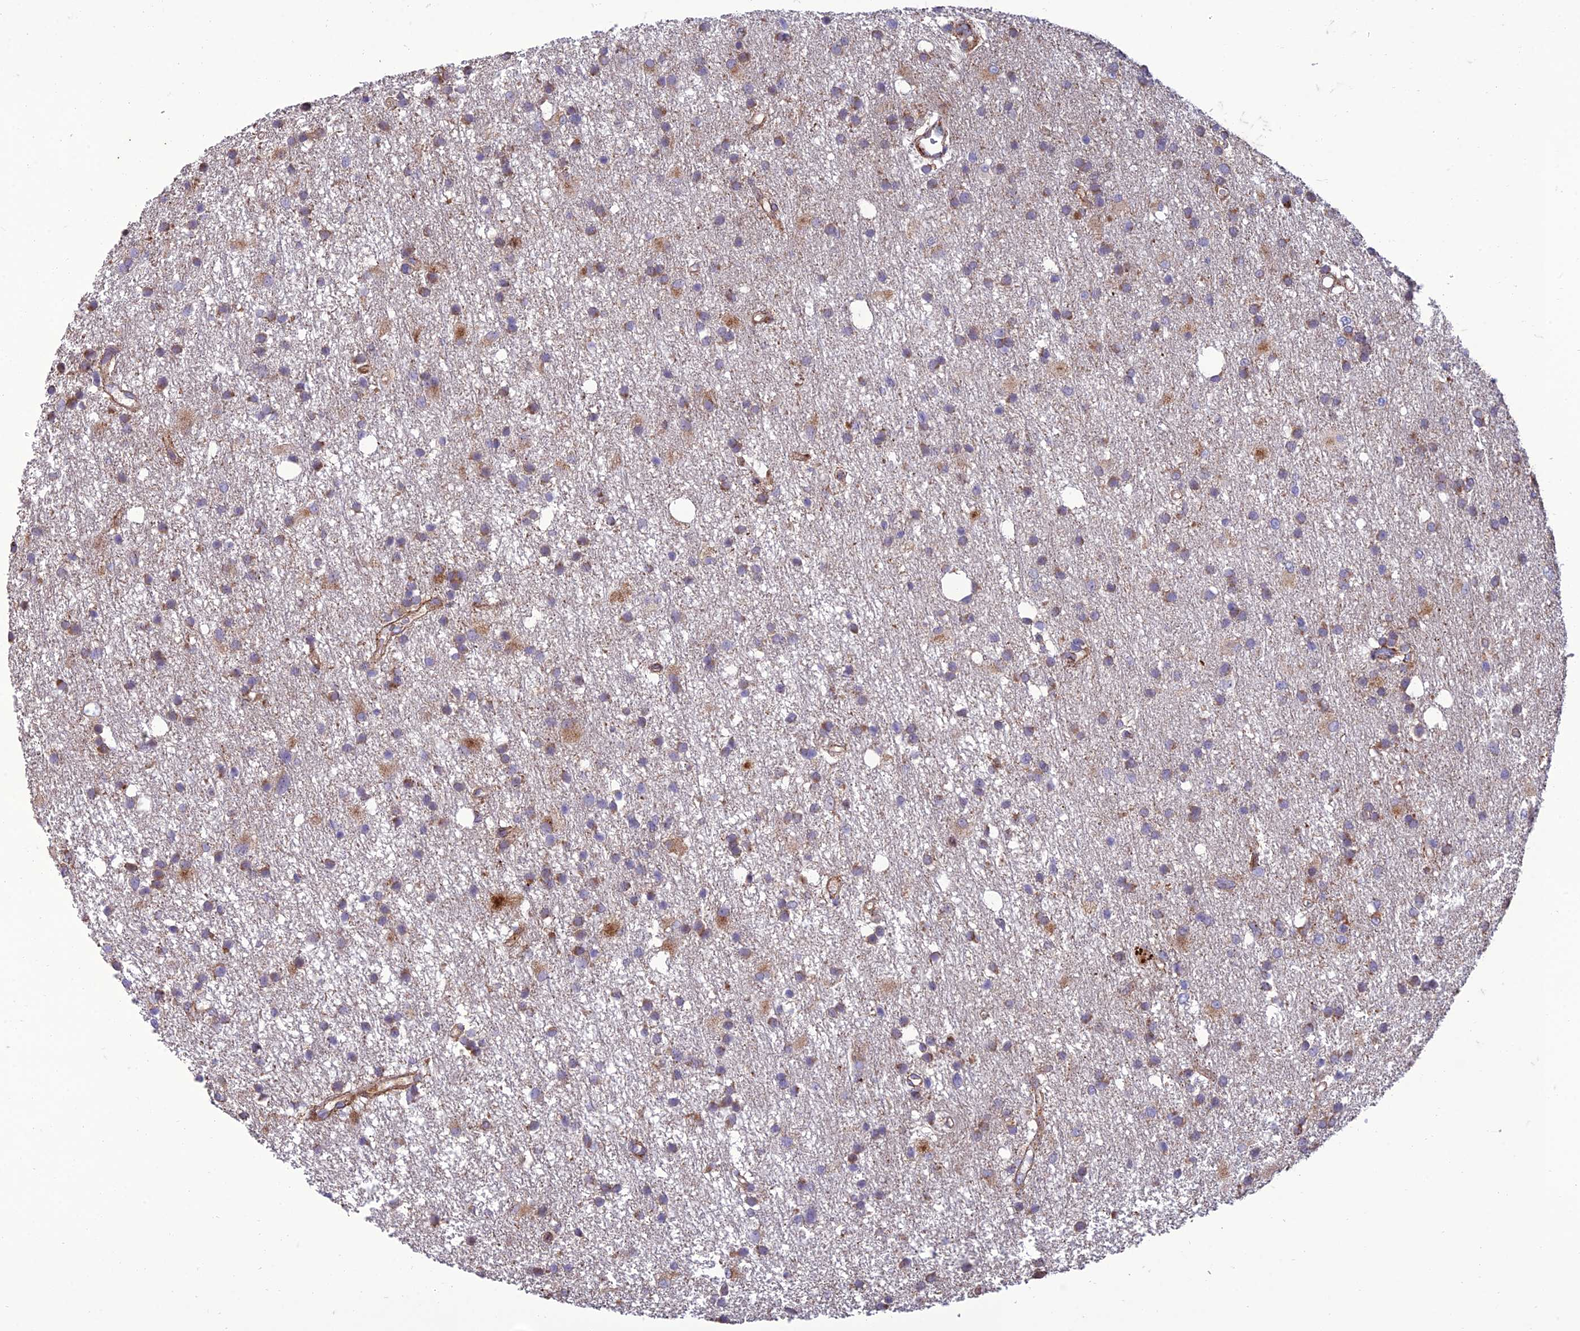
{"staining": {"intensity": "negative", "quantity": "none", "location": "none"}, "tissue": "glioma", "cell_type": "Tumor cells", "image_type": "cancer", "snomed": [{"axis": "morphology", "description": "Glioma, malignant, High grade"}, {"axis": "topography", "description": "Brain"}], "caption": "Immunohistochemistry photomicrograph of human malignant glioma (high-grade) stained for a protein (brown), which reveals no expression in tumor cells. (DAB (3,3'-diaminobenzidine) immunohistochemistry (IHC) visualized using brightfield microscopy, high magnification).", "gene": "SEL1L3", "patient": {"sex": "male", "age": 77}}